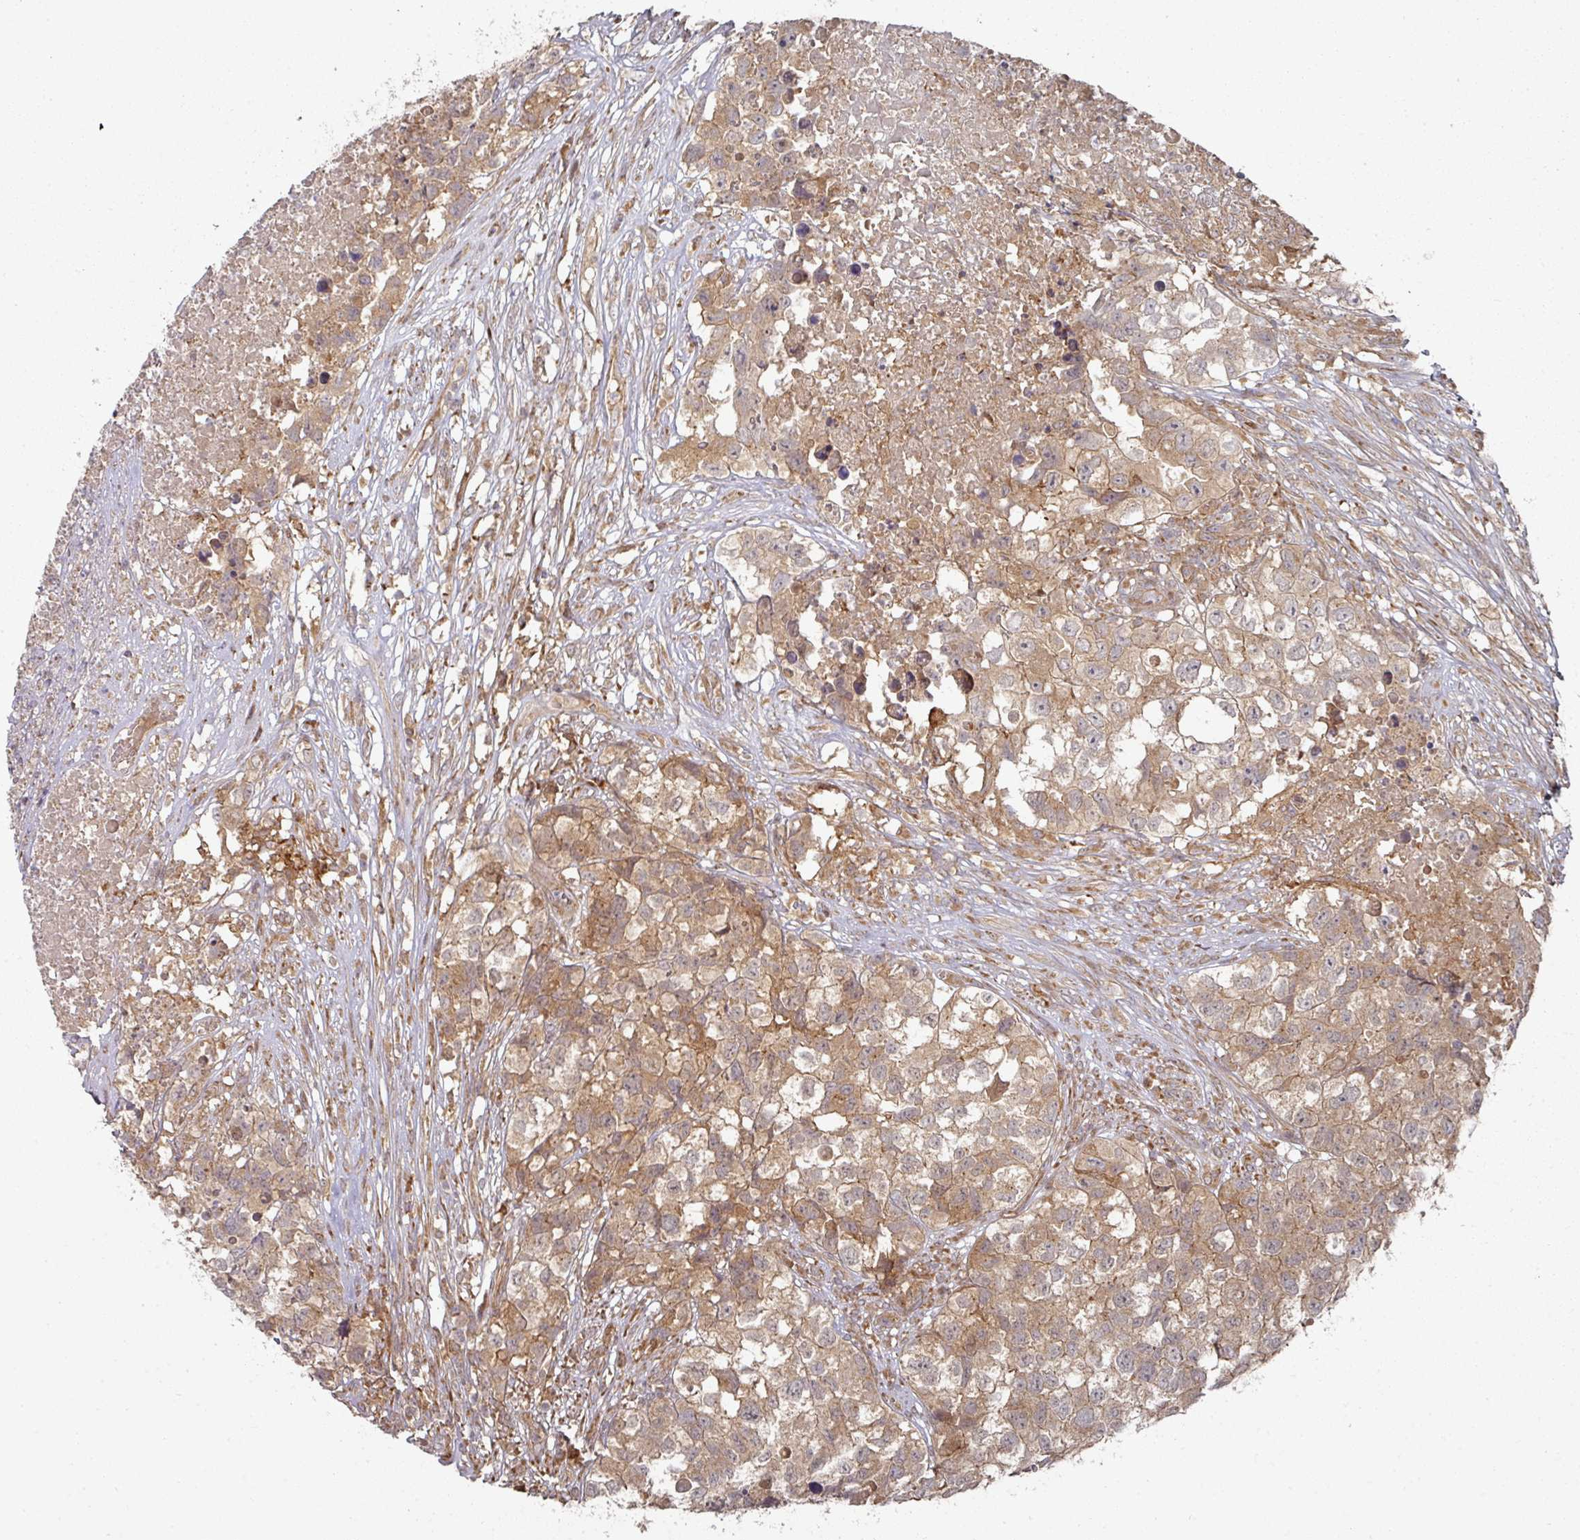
{"staining": {"intensity": "moderate", "quantity": ">75%", "location": "cytoplasmic/membranous"}, "tissue": "testis cancer", "cell_type": "Tumor cells", "image_type": "cancer", "snomed": [{"axis": "morphology", "description": "Carcinoma, Embryonal, NOS"}, {"axis": "topography", "description": "Testis"}], "caption": "Immunohistochemistry photomicrograph of testis embryonal carcinoma stained for a protein (brown), which exhibits medium levels of moderate cytoplasmic/membranous expression in approximately >75% of tumor cells.", "gene": "CEP95", "patient": {"sex": "male", "age": 83}}